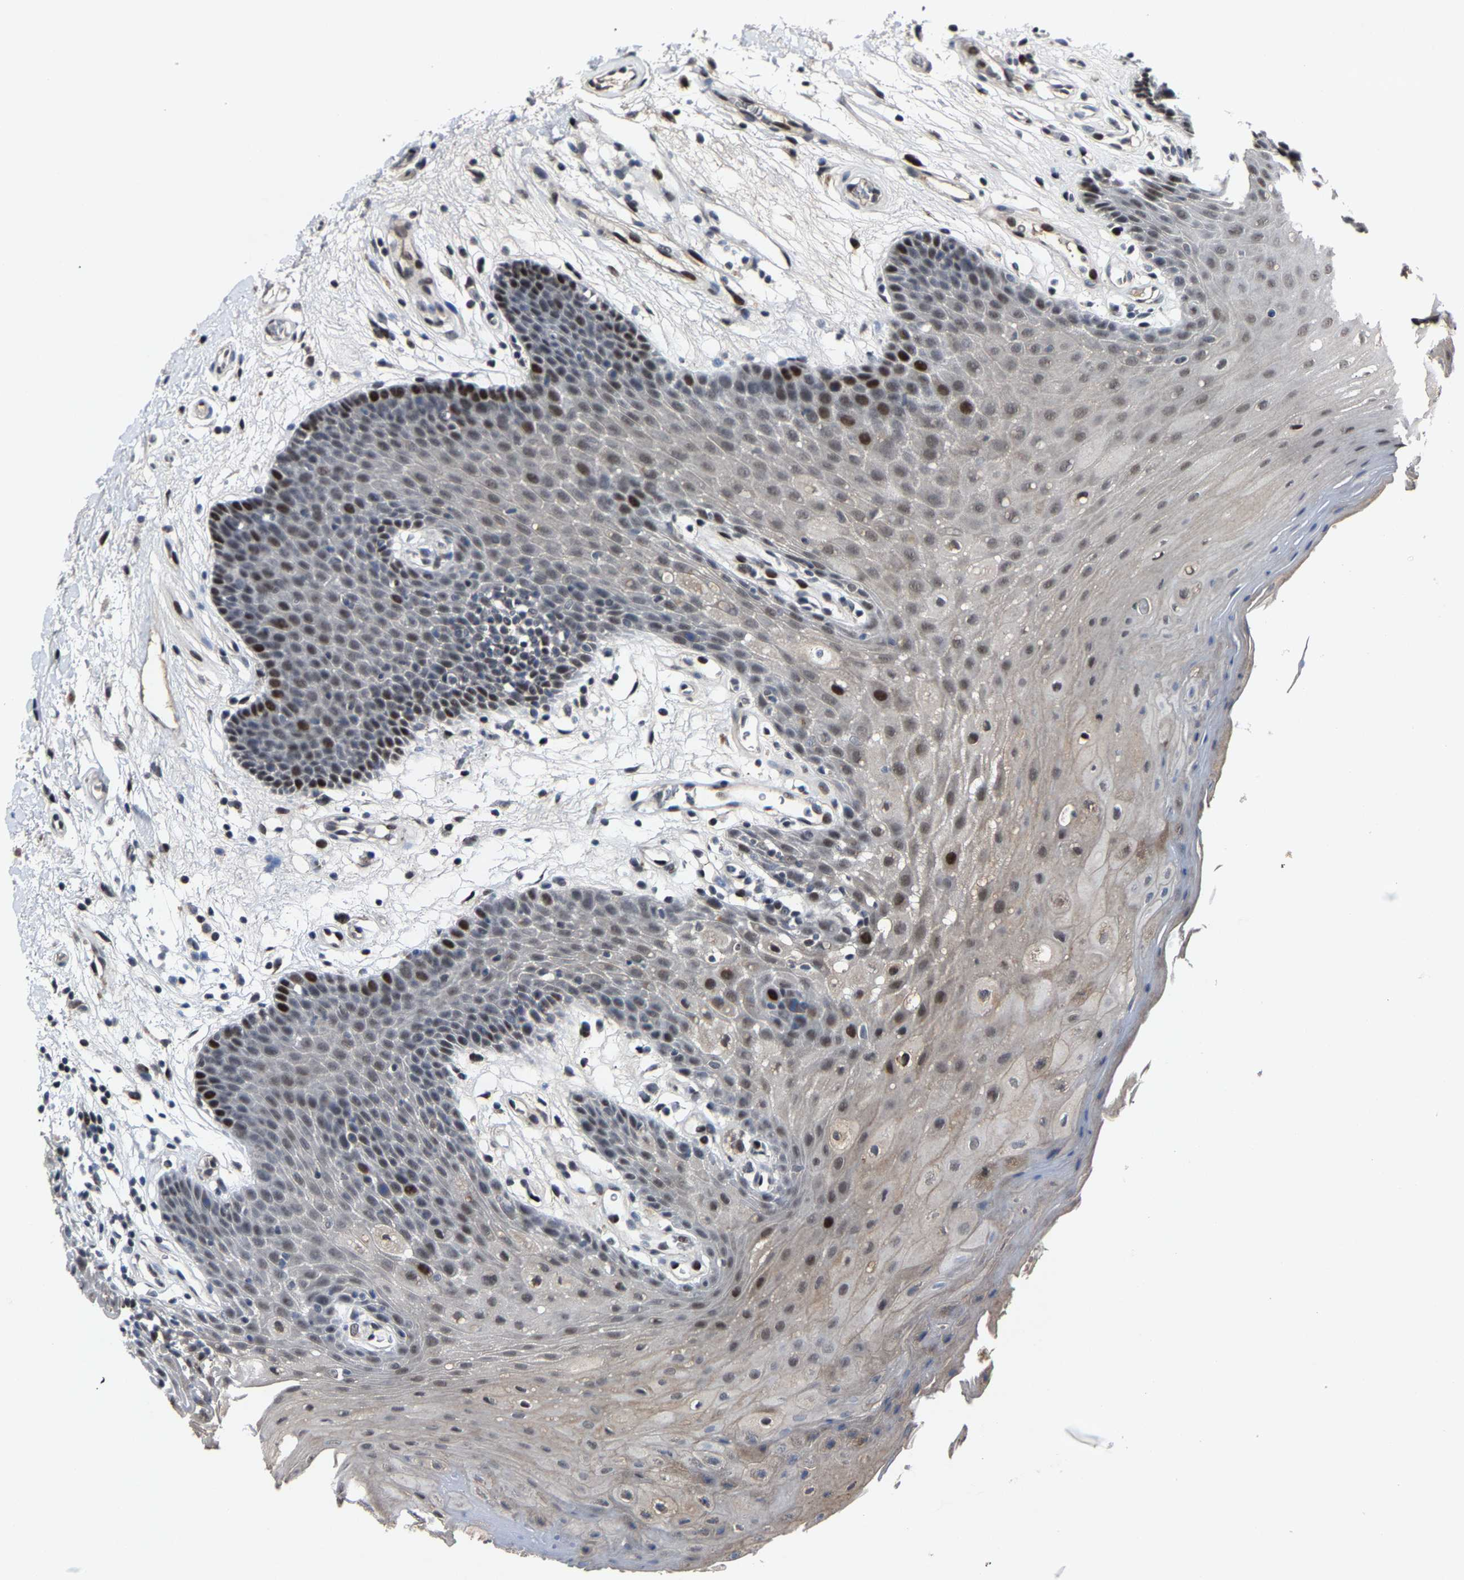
{"staining": {"intensity": "strong", "quantity": "<25%", "location": "nuclear"}, "tissue": "oral mucosa", "cell_type": "Squamous epithelial cells", "image_type": "normal", "snomed": [{"axis": "morphology", "description": "Normal tissue, NOS"}, {"axis": "morphology", "description": "Squamous cell carcinoma, NOS"}, {"axis": "topography", "description": "Oral tissue"}, {"axis": "topography", "description": "Head-Neck"}], "caption": "This micrograph reveals benign oral mucosa stained with immunohistochemistry (IHC) to label a protein in brown. The nuclear of squamous epithelial cells show strong positivity for the protein. Nuclei are counter-stained blue.", "gene": "LSM8", "patient": {"sex": "male", "age": 71}}